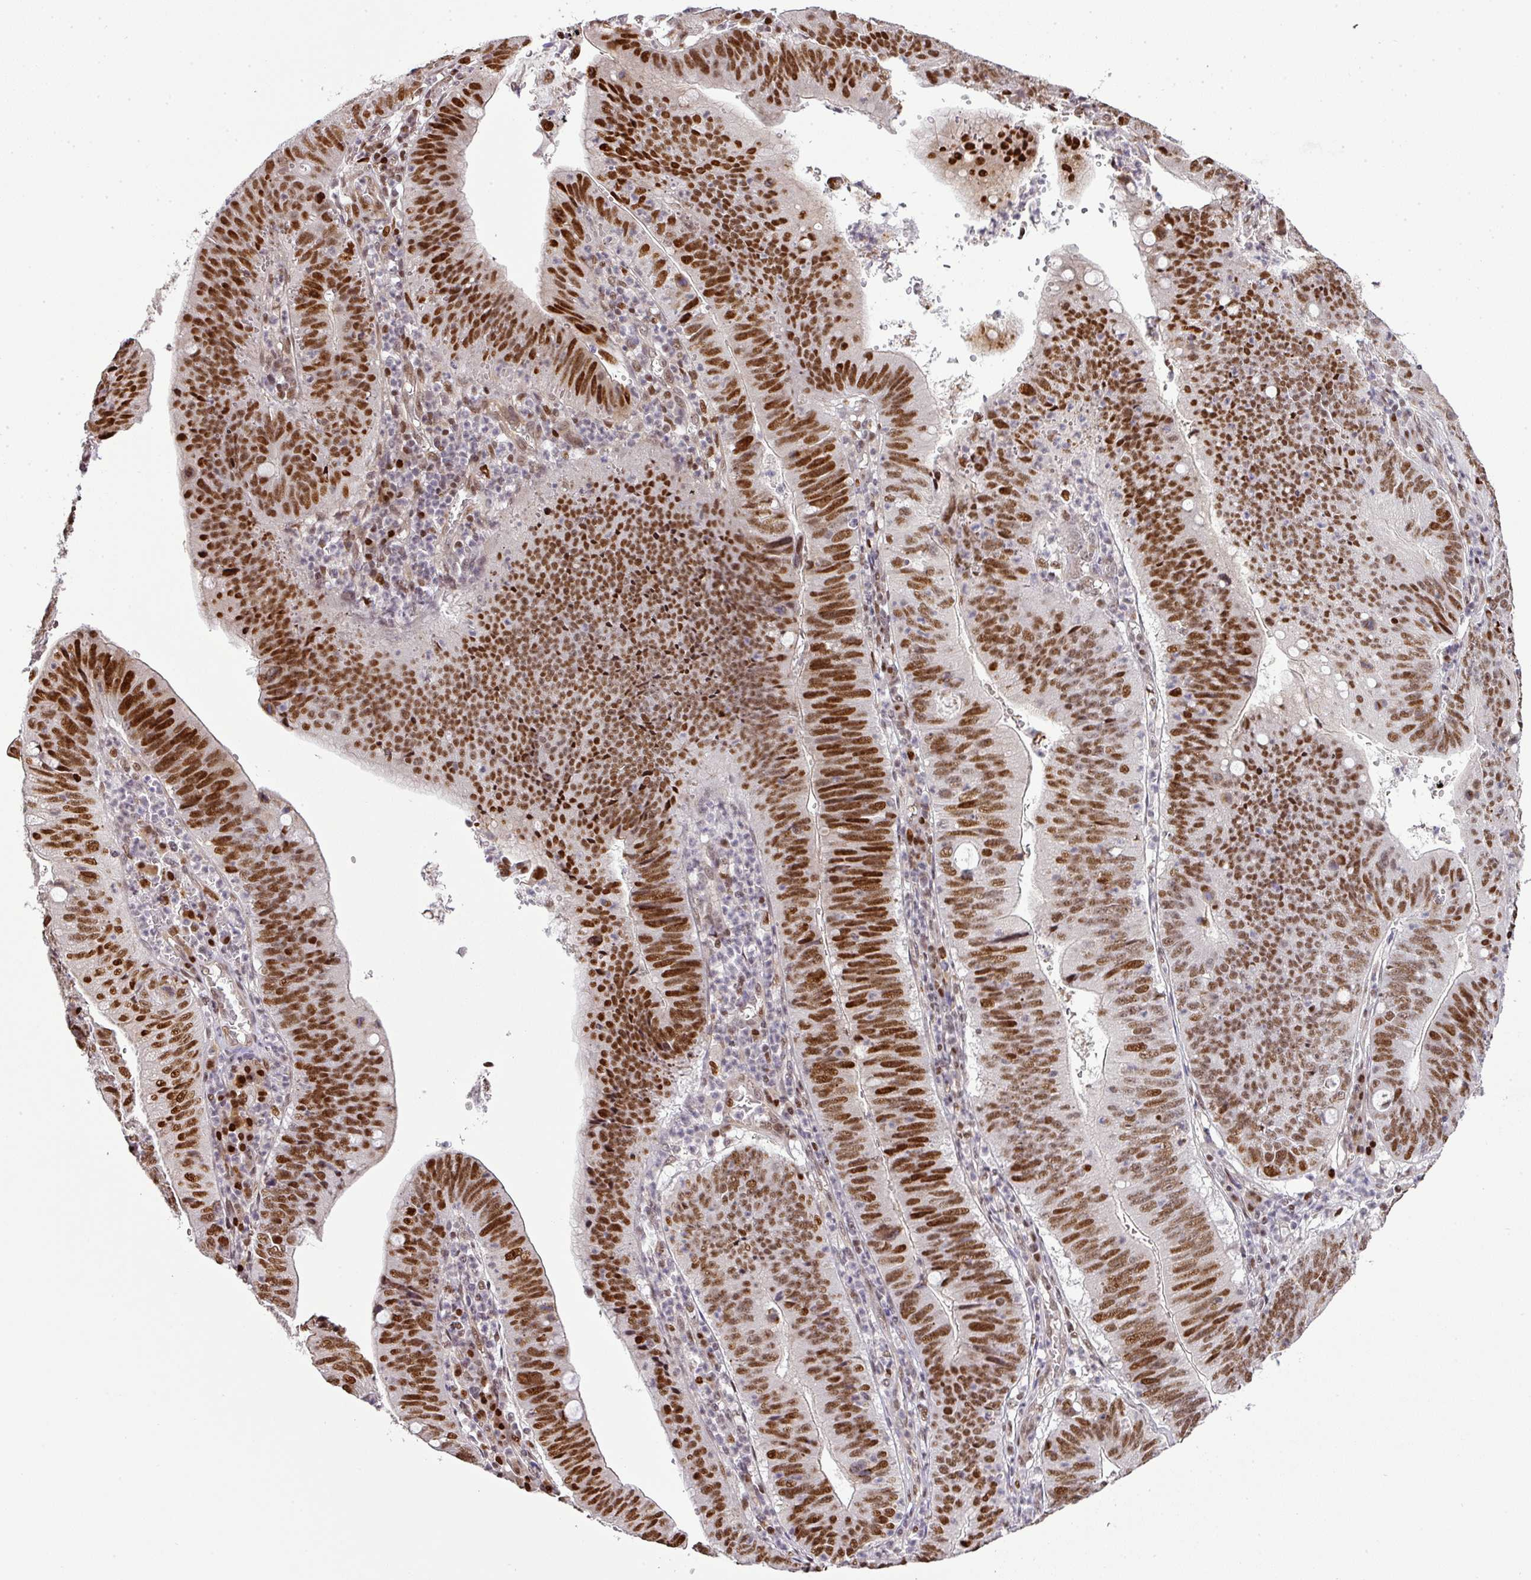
{"staining": {"intensity": "strong", "quantity": ">75%", "location": "nuclear"}, "tissue": "stomach cancer", "cell_type": "Tumor cells", "image_type": "cancer", "snomed": [{"axis": "morphology", "description": "Adenocarcinoma, NOS"}, {"axis": "topography", "description": "Stomach"}], "caption": "A high amount of strong nuclear expression is seen in about >75% of tumor cells in stomach adenocarcinoma tissue.", "gene": "MYSM1", "patient": {"sex": "male", "age": 59}}